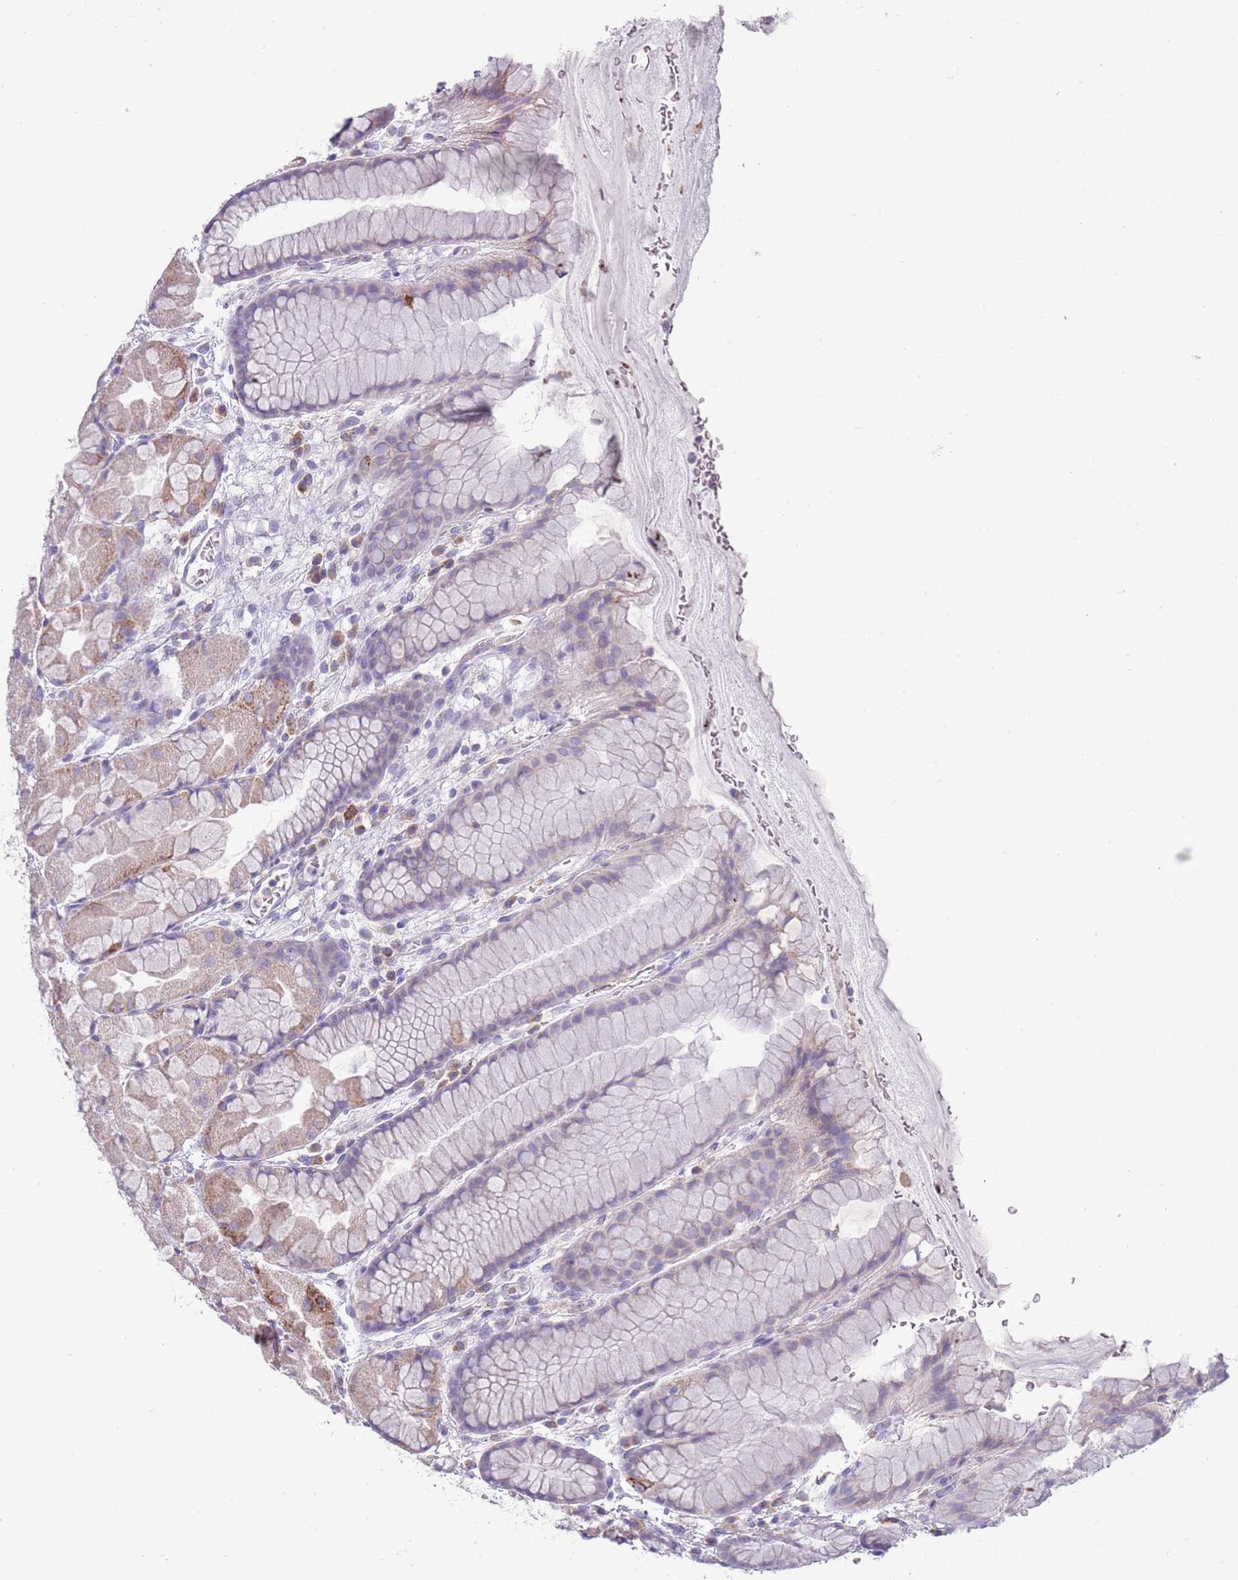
{"staining": {"intensity": "moderate", "quantity": "25%-75%", "location": "cytoplasmic/membranous"}, "tissue": "stomach", "cell_type": "Glandular cells", "image_type": "normal", "snomed": [{"axis": "morphology", "description": "Normal tissue, NOS"}, {"axis": "topography", "description": "Stomach"}], "caption": "IHC image of benign human stomach stained for a protein (brown), which demonstrates medium levels of moderate cytoplasmic/membranous positivity in approximately 25%-75% of glandular cells.", "gene": "ACSBG1", "patient": {"sex": "male", "age": 57}}